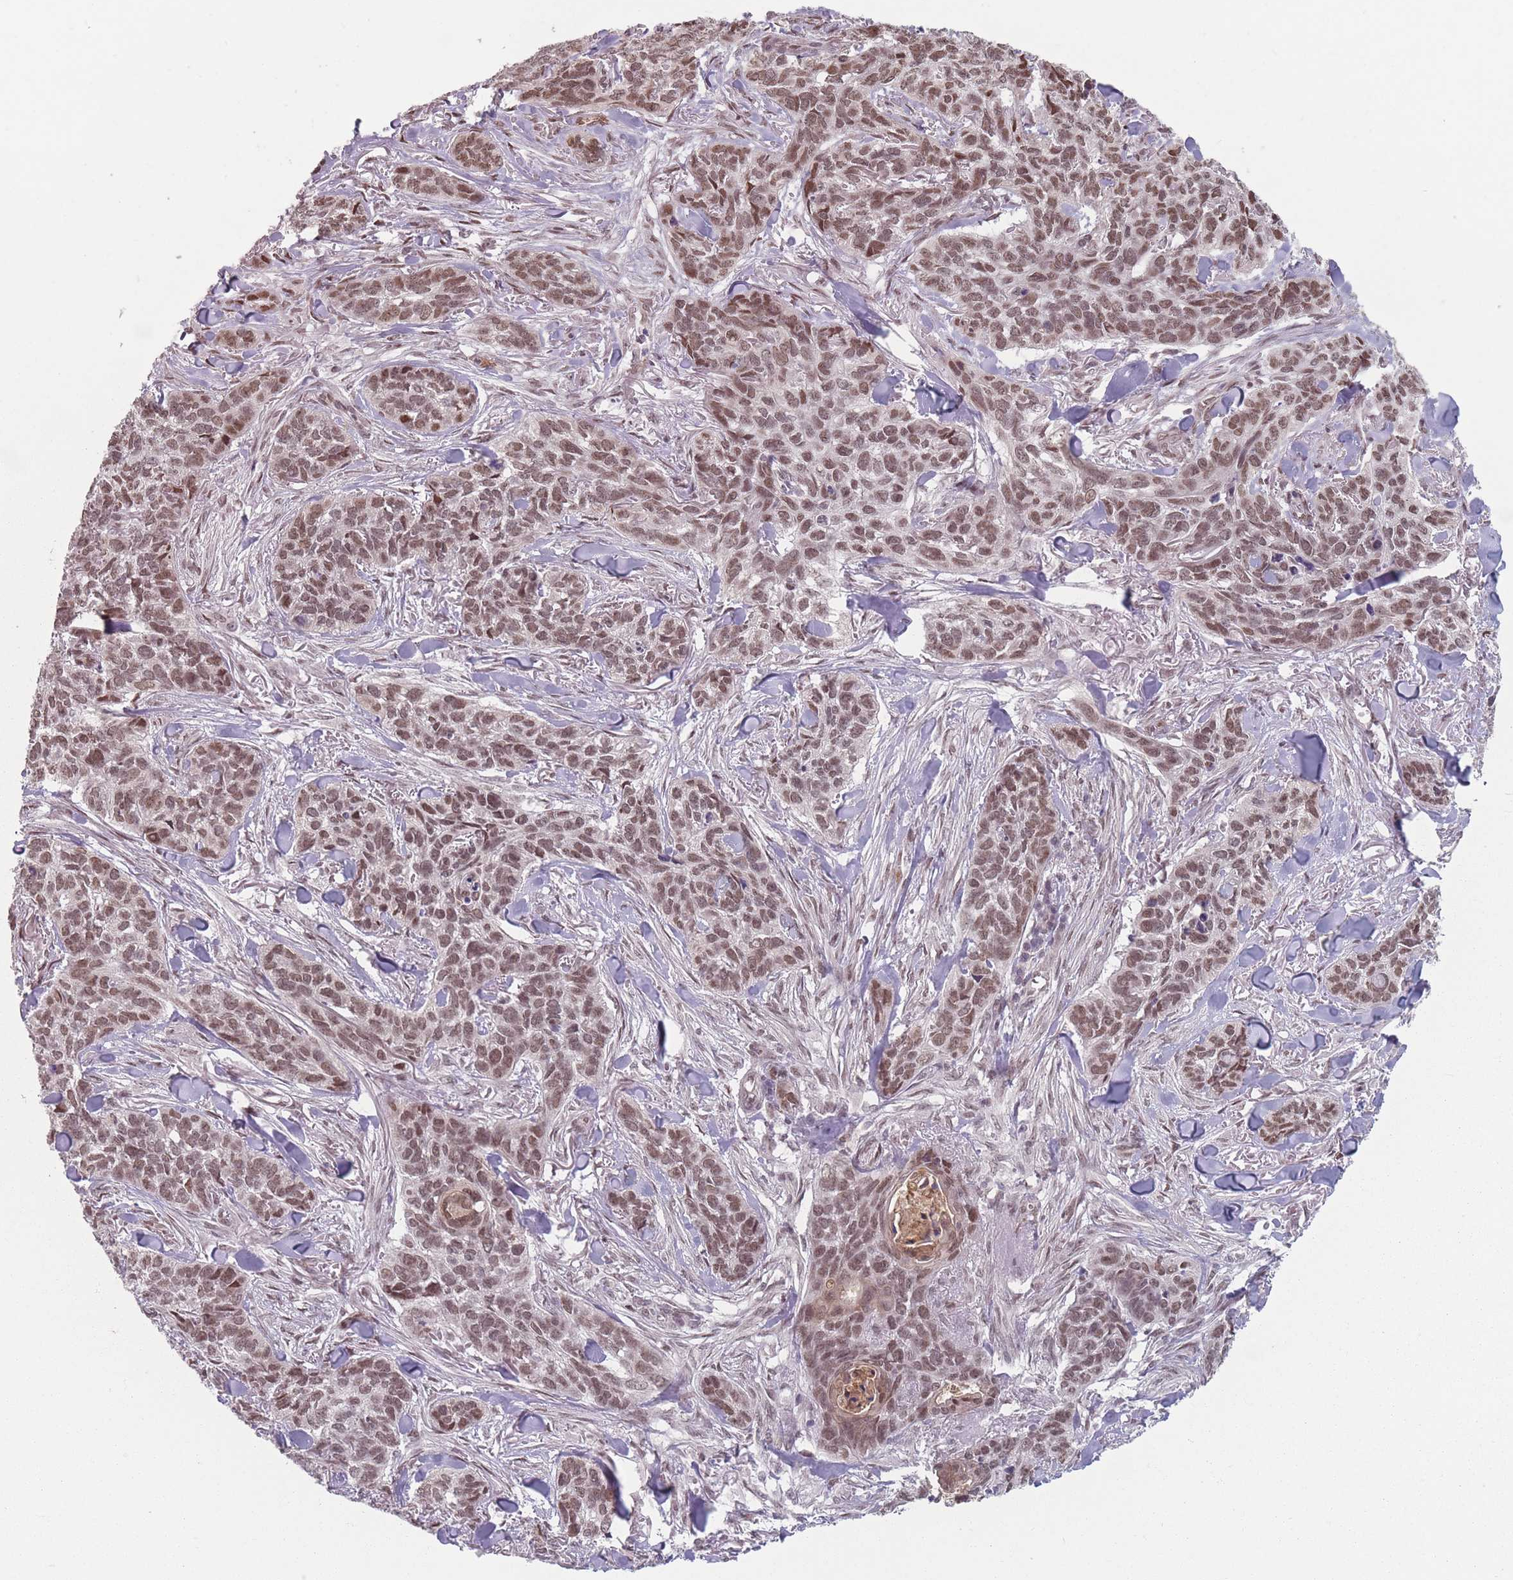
{"staining": {"intensity": "moderate", "quantity": ">75%", "location": "nuclear"}, "tissue": "skin cancer", "cell_type": "Tumor cells", "image_type": "cancer", "snomed": [{"axis": "morphology", "description": "Basal cell carcinoma"}, {"axis": "topography", "description": "Skin"}], "caption": "Immunohistochemistry of skin cancer reveals medium levels of moderate nuclear expression in approximately >75% of tumor cells. Immunohistochemistry (ihc) stains the protein of interest in brown and the nuclei are stained blue.", "gene": "SH3BGRL2", "patient": {"sex": "male", "age": 86}}